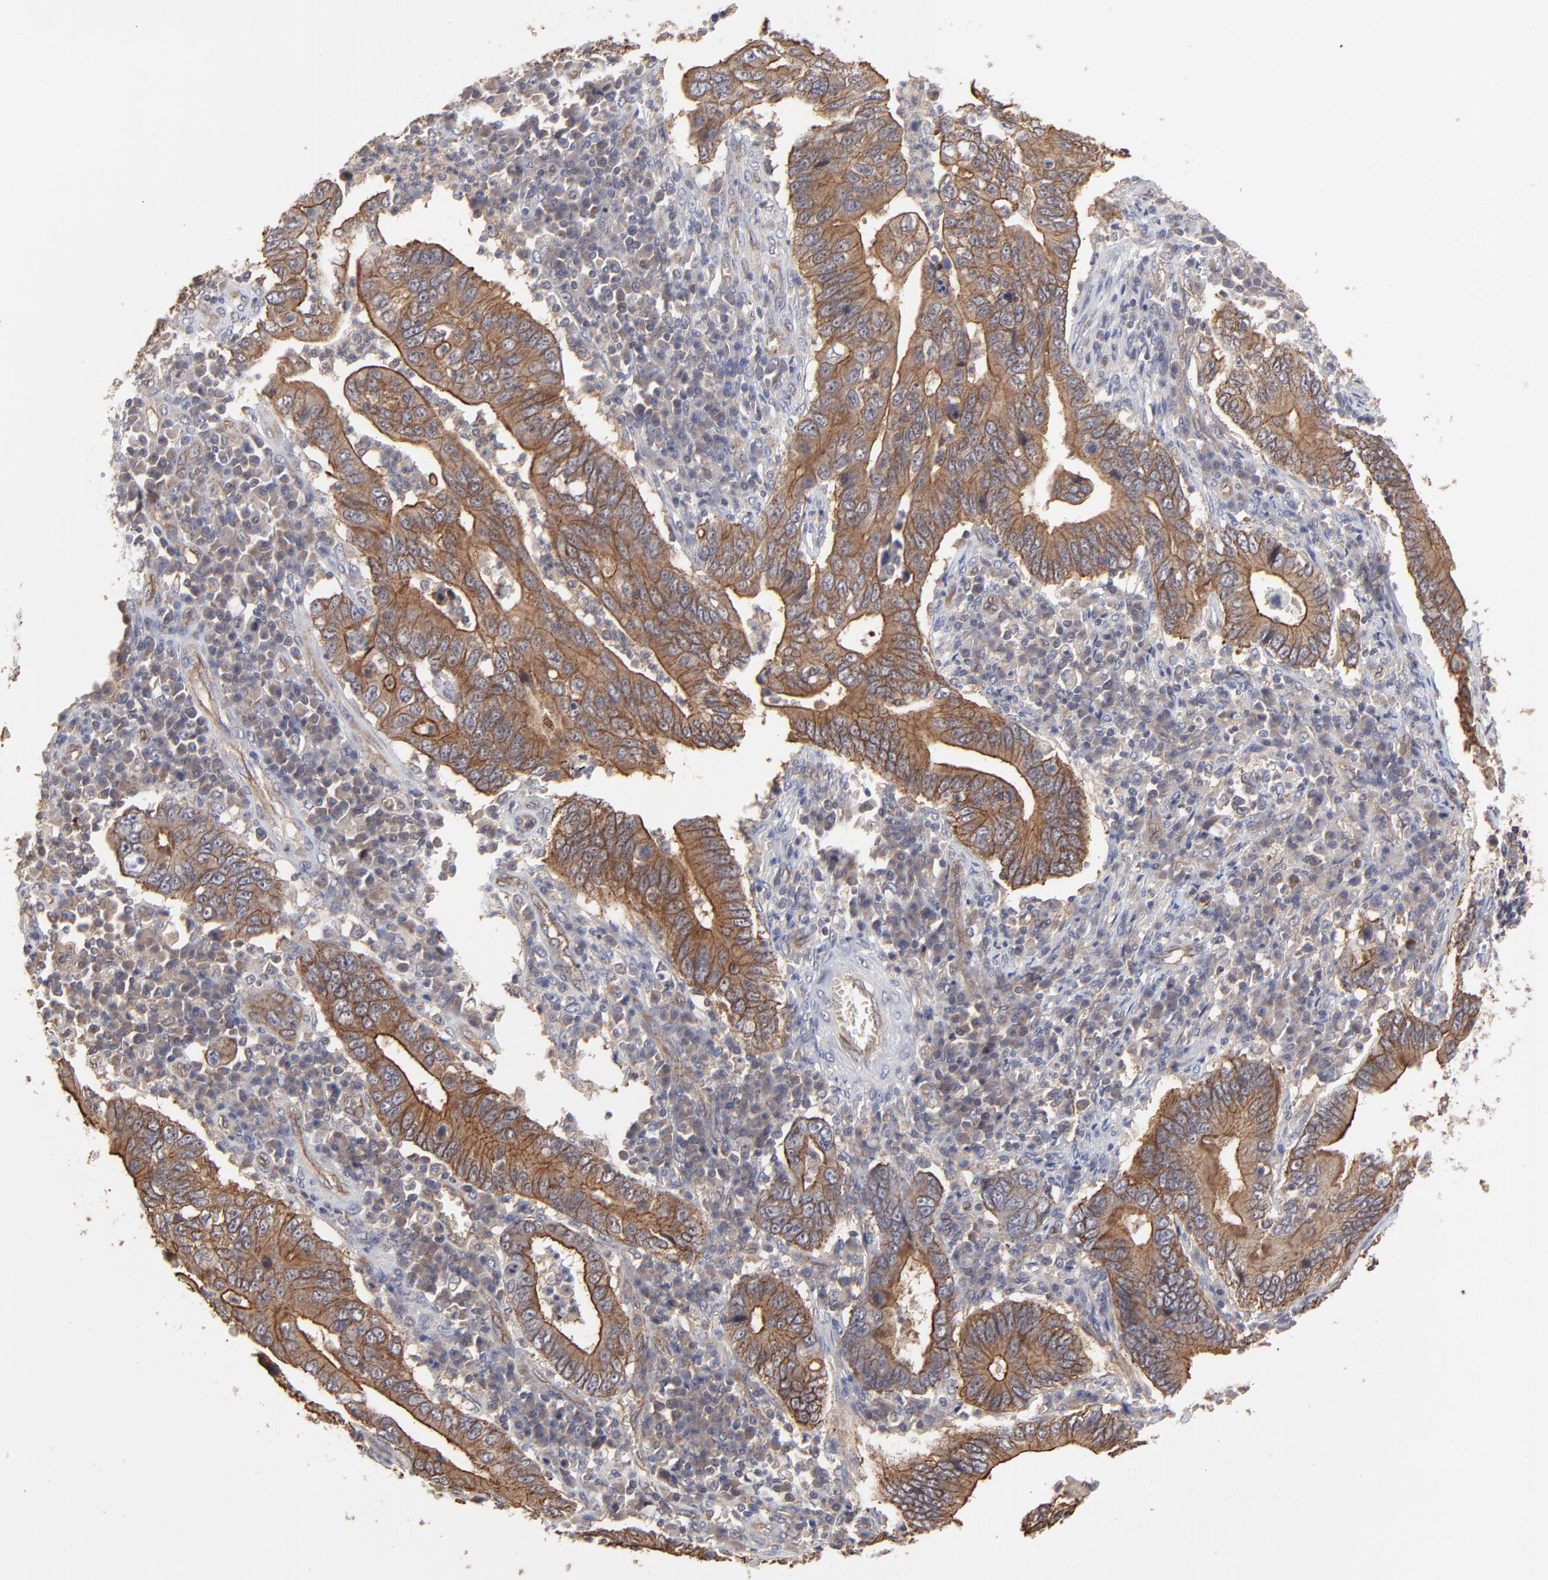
{"staining": {"intensity": "moderate", "quantity": ">75%", "location": "cytoplasmic/membranous"}, "tissue": "stomach cancer", "cell_type": "Tumor cells", "image_type": "cancer", "snomed": [{"axis": "morphology", "description": "Adenocarcinoma, NOS"}, {"axis": "topography", "description": "Stomach, upper"}], "caption": "A micrograph of human stomach adenocarcinoma stained for a protein displays moderate cytoplasmic/membranous brown staining in tumor cells.", "gene": "ARMT1", "patient": {"sex": "male", "age": 63}}